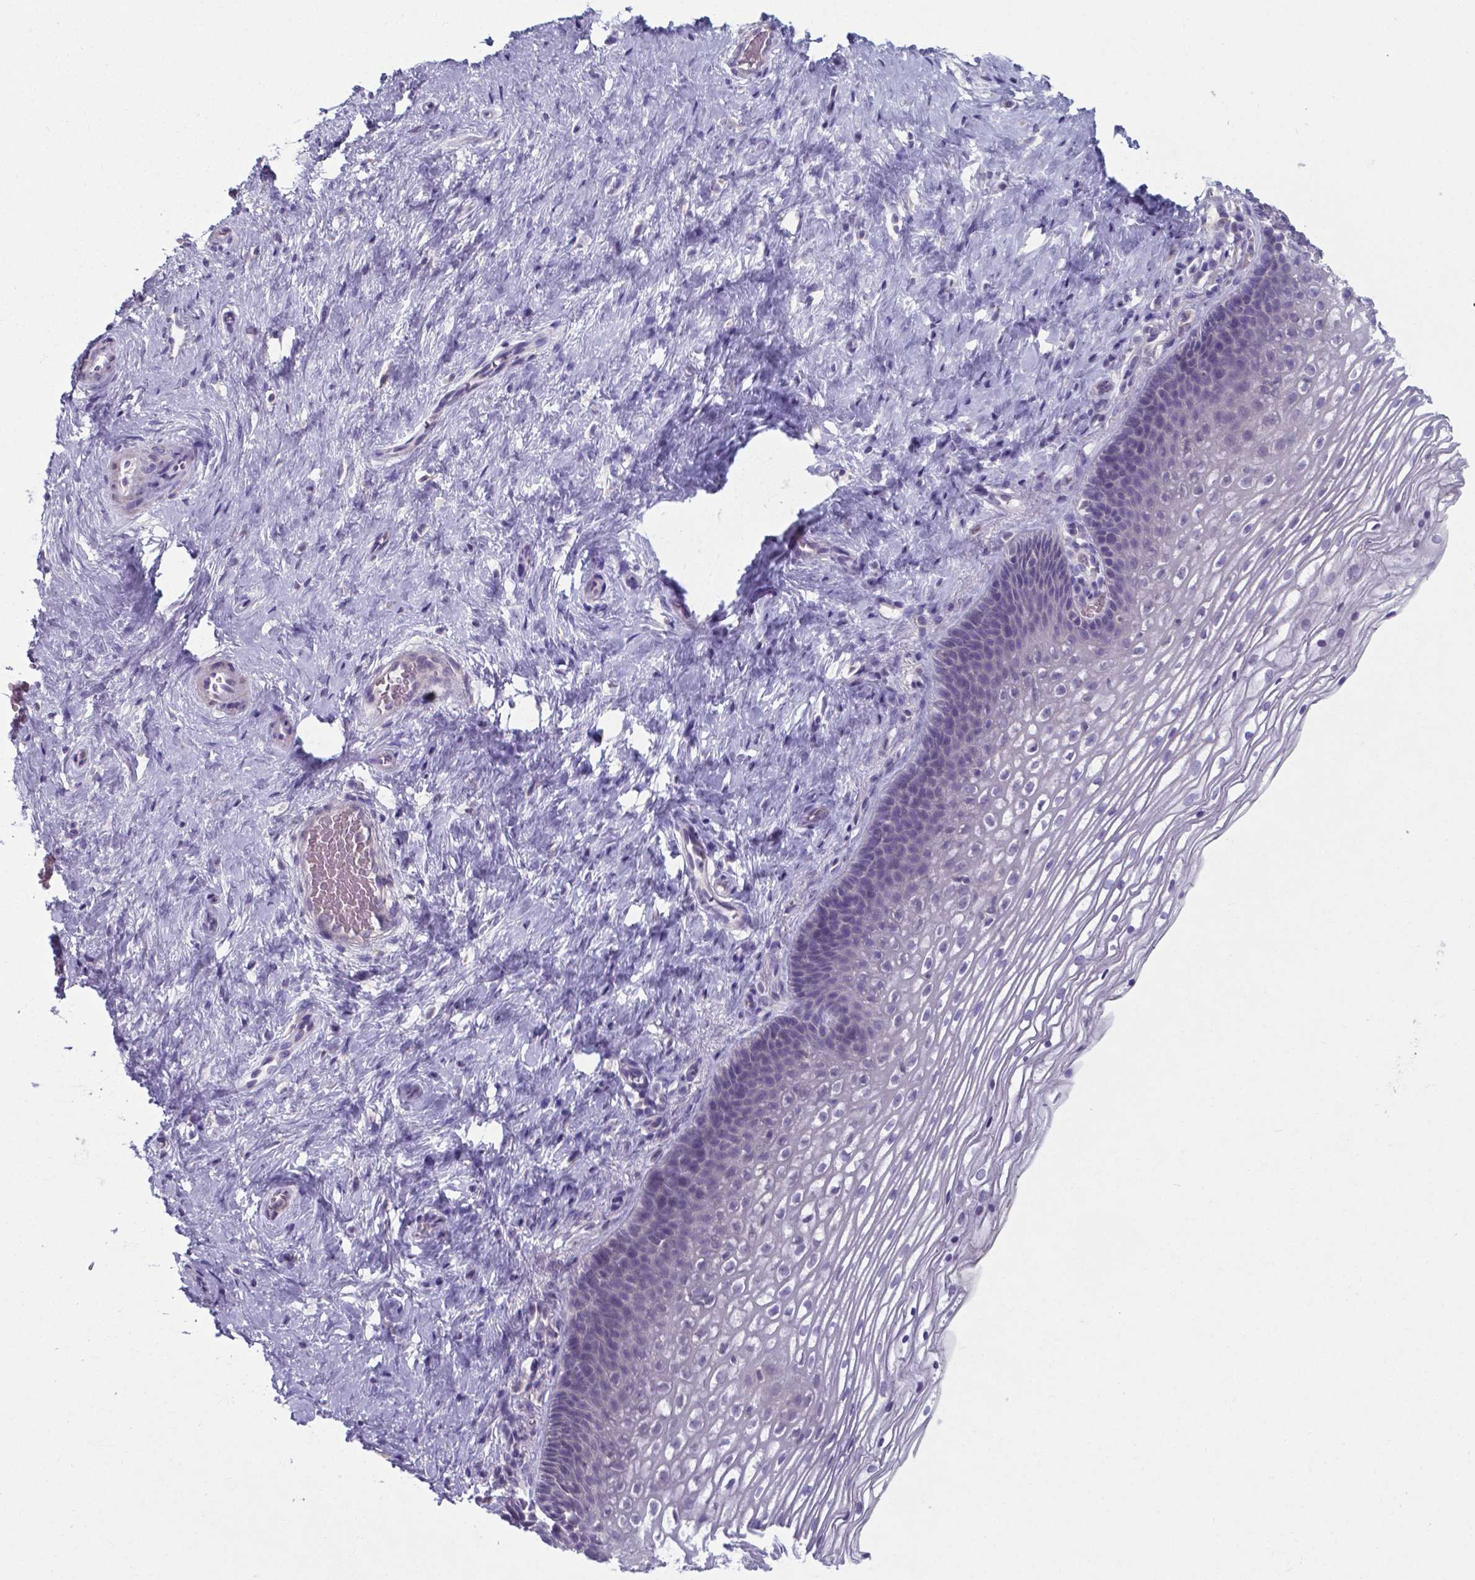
{"staining": {"intensity": "strong", "quantity": ">75%", "location": "cytoplasmic/membranous"}, "tissue": "cervix", "cell_type": "Glandular cells", "image_type": "normal", "snomed": [{"axis": "morphology", "description": "Normal tissue, NOS"}, {"axis": "topography", "description": "Cervix"}], "caption": "Immunohistochemical staining of normal human cervix reveals >75% levels of strong cytoplasmic/membranous protein staining in about >75% of glandular cells. (brown staining indicates protein expression, while blue staining denotes nuclei).", "gene": "AP5B1", "patient": {"sex": "female", "age": 34}}